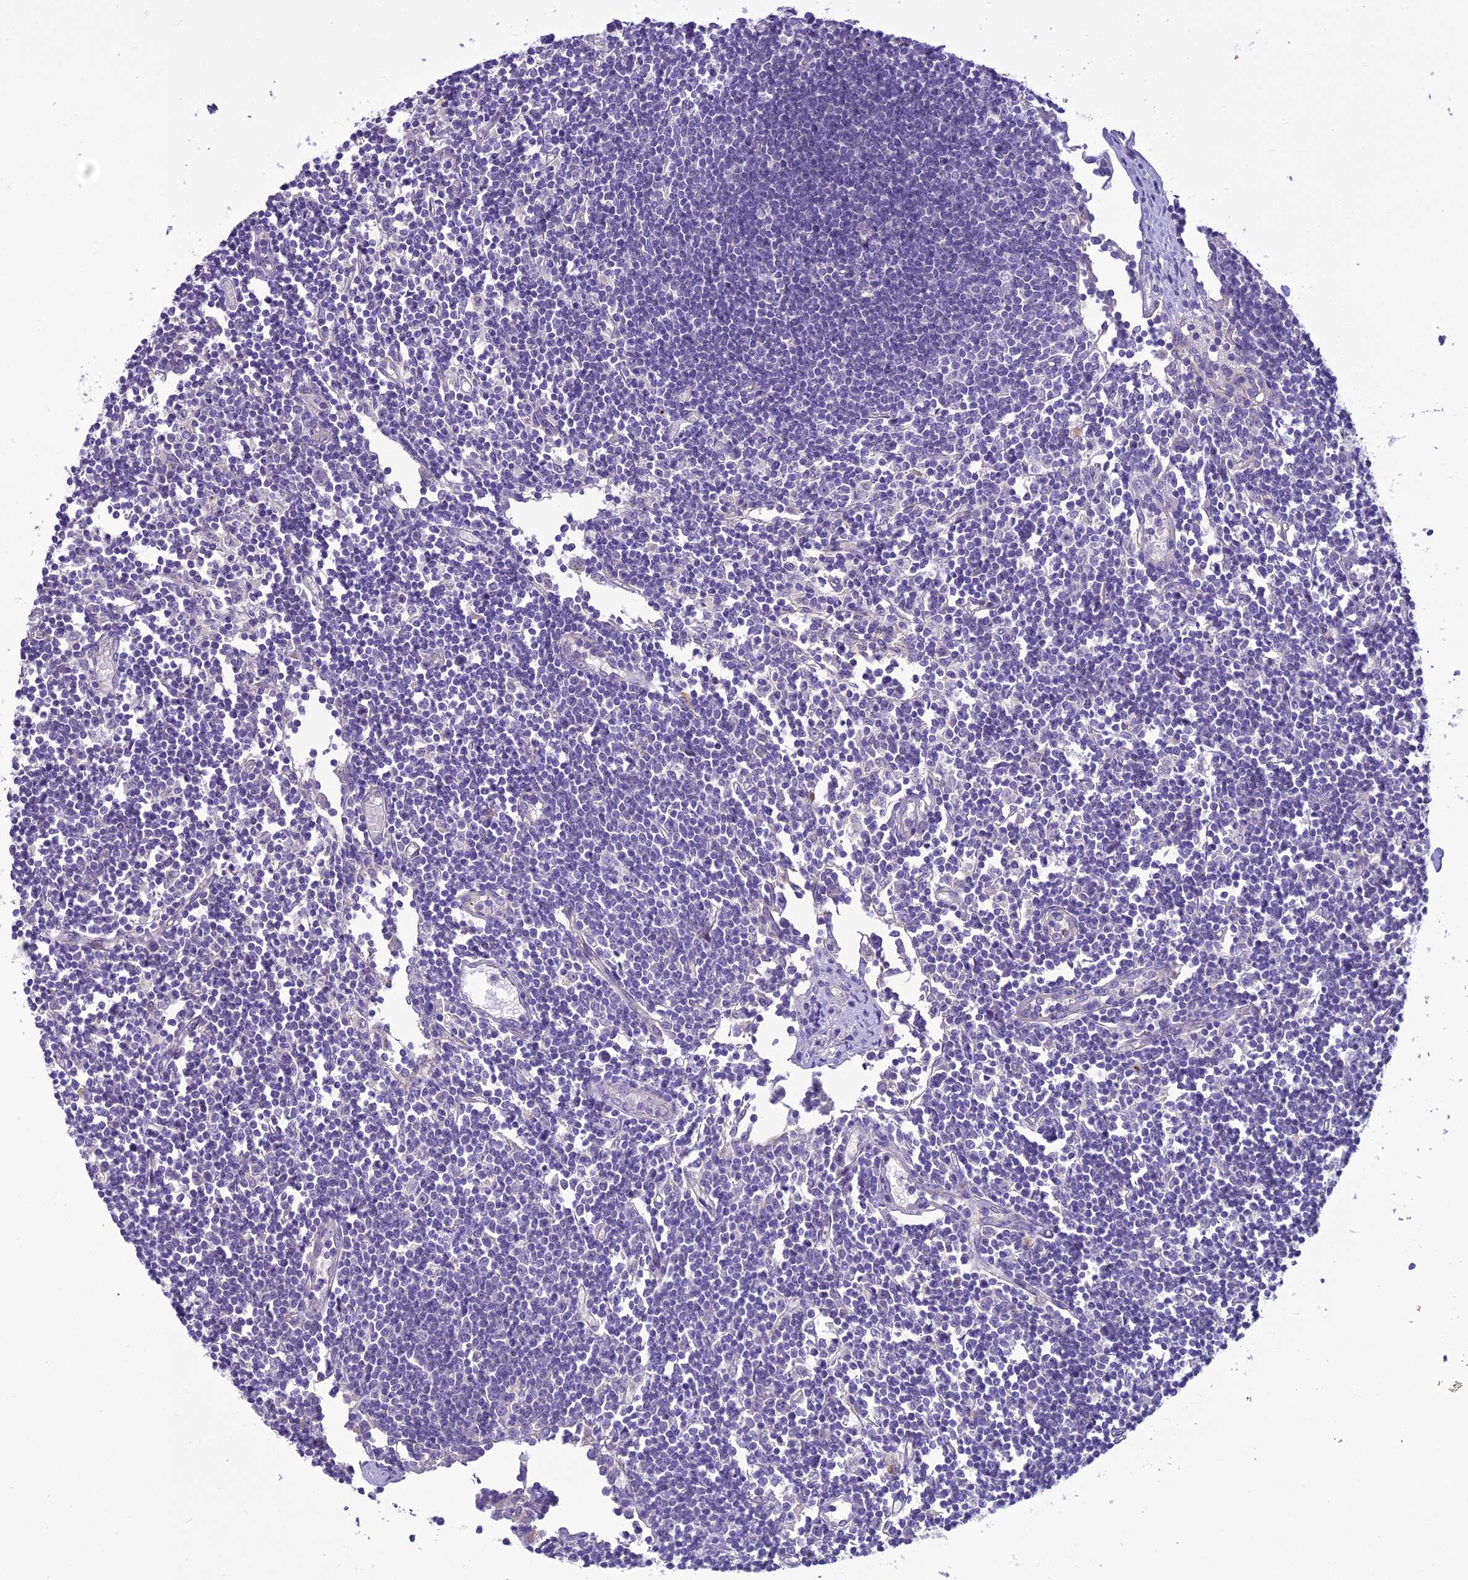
{"staining": {"intensity": "negative", "quantity": "none", "location": "none"}, "tissue": "lymph node", "cell_type": "Germinal center cells", "image_type": "normal", "snomed": [{"axis": "morphology", "description": "Normal tissue, NOS"}, {"axis": "topography", "description": "Lymph node"}], "caption": "This micrograph is of unremarkable lymph node stained with immunohistochemistry (IHC) to label a protein in brown with the nuclei are counter-stained blue. There is no staining in germinal center cells. Brightfield microscopy of immunohistochemistry stained with DAB (3,3'-diaminobenzidine) (brown) and hematoxylin (blue), captured at high magnification.", "gene": "SCRT1", "patient": {"sex": "female", "age": 11}}